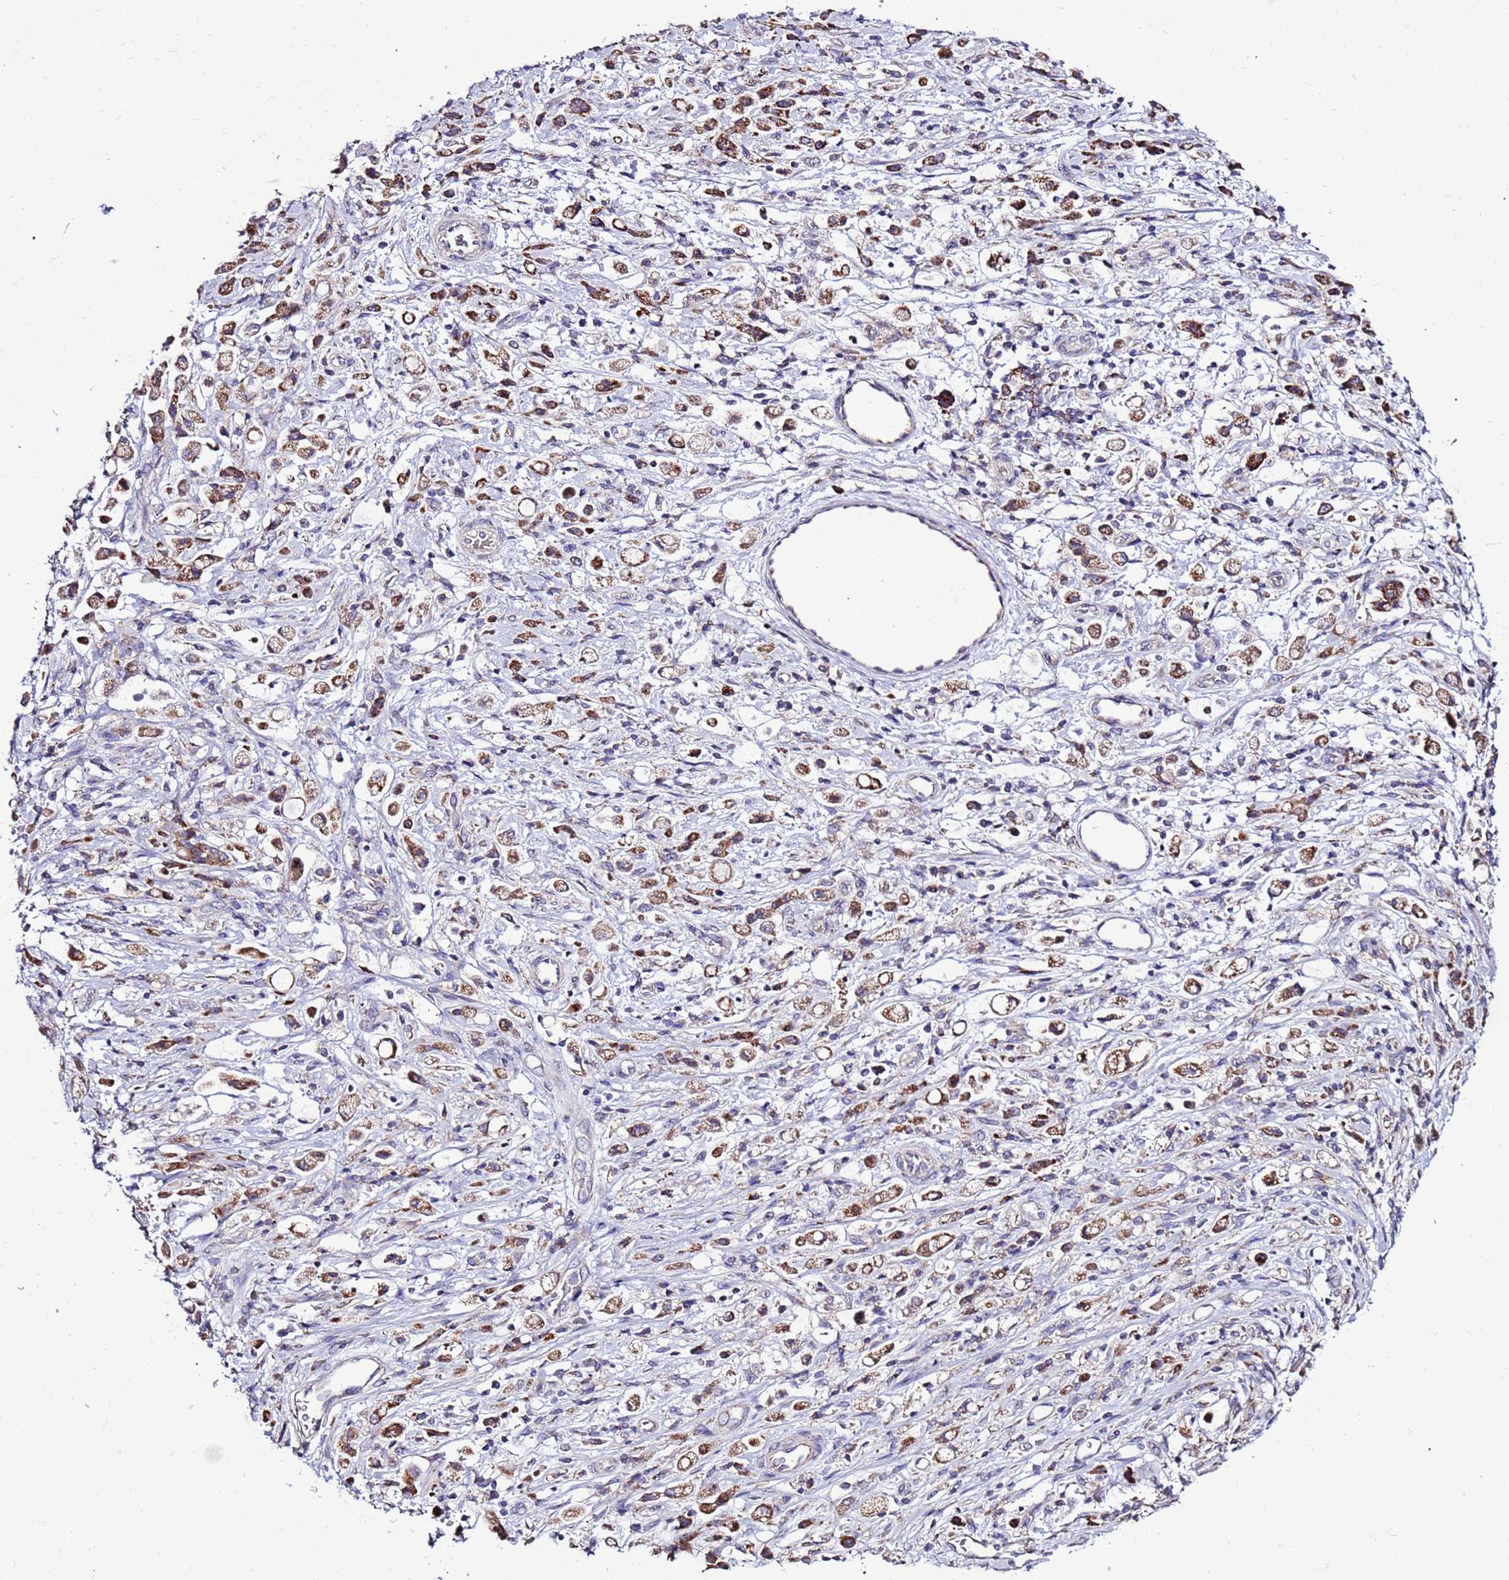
{"staining": {"intensity": "moderate", "quantity": ">75%", "location": "cytoplasmic/membranous"}, "tissue": "stomach cancer", "cell_type": "Tumor cells", "image_type": "cancer", "snomed": [{"axis": "morphology", "description": "Adenocarcinoma, NOS"}, {"axis": "topography", "description": "Stomach"}], "caption": "Protein analysis of adenocarcinoma (stomach) tissue demonstrates moderate cytoplasmic/membranous expression in approximately >75% of tumor cells. (Brightfield microscopy of DAB IHC at high magnification).", "gene": "SPSB3", "patient": {"sex": "female", "age": 60}}